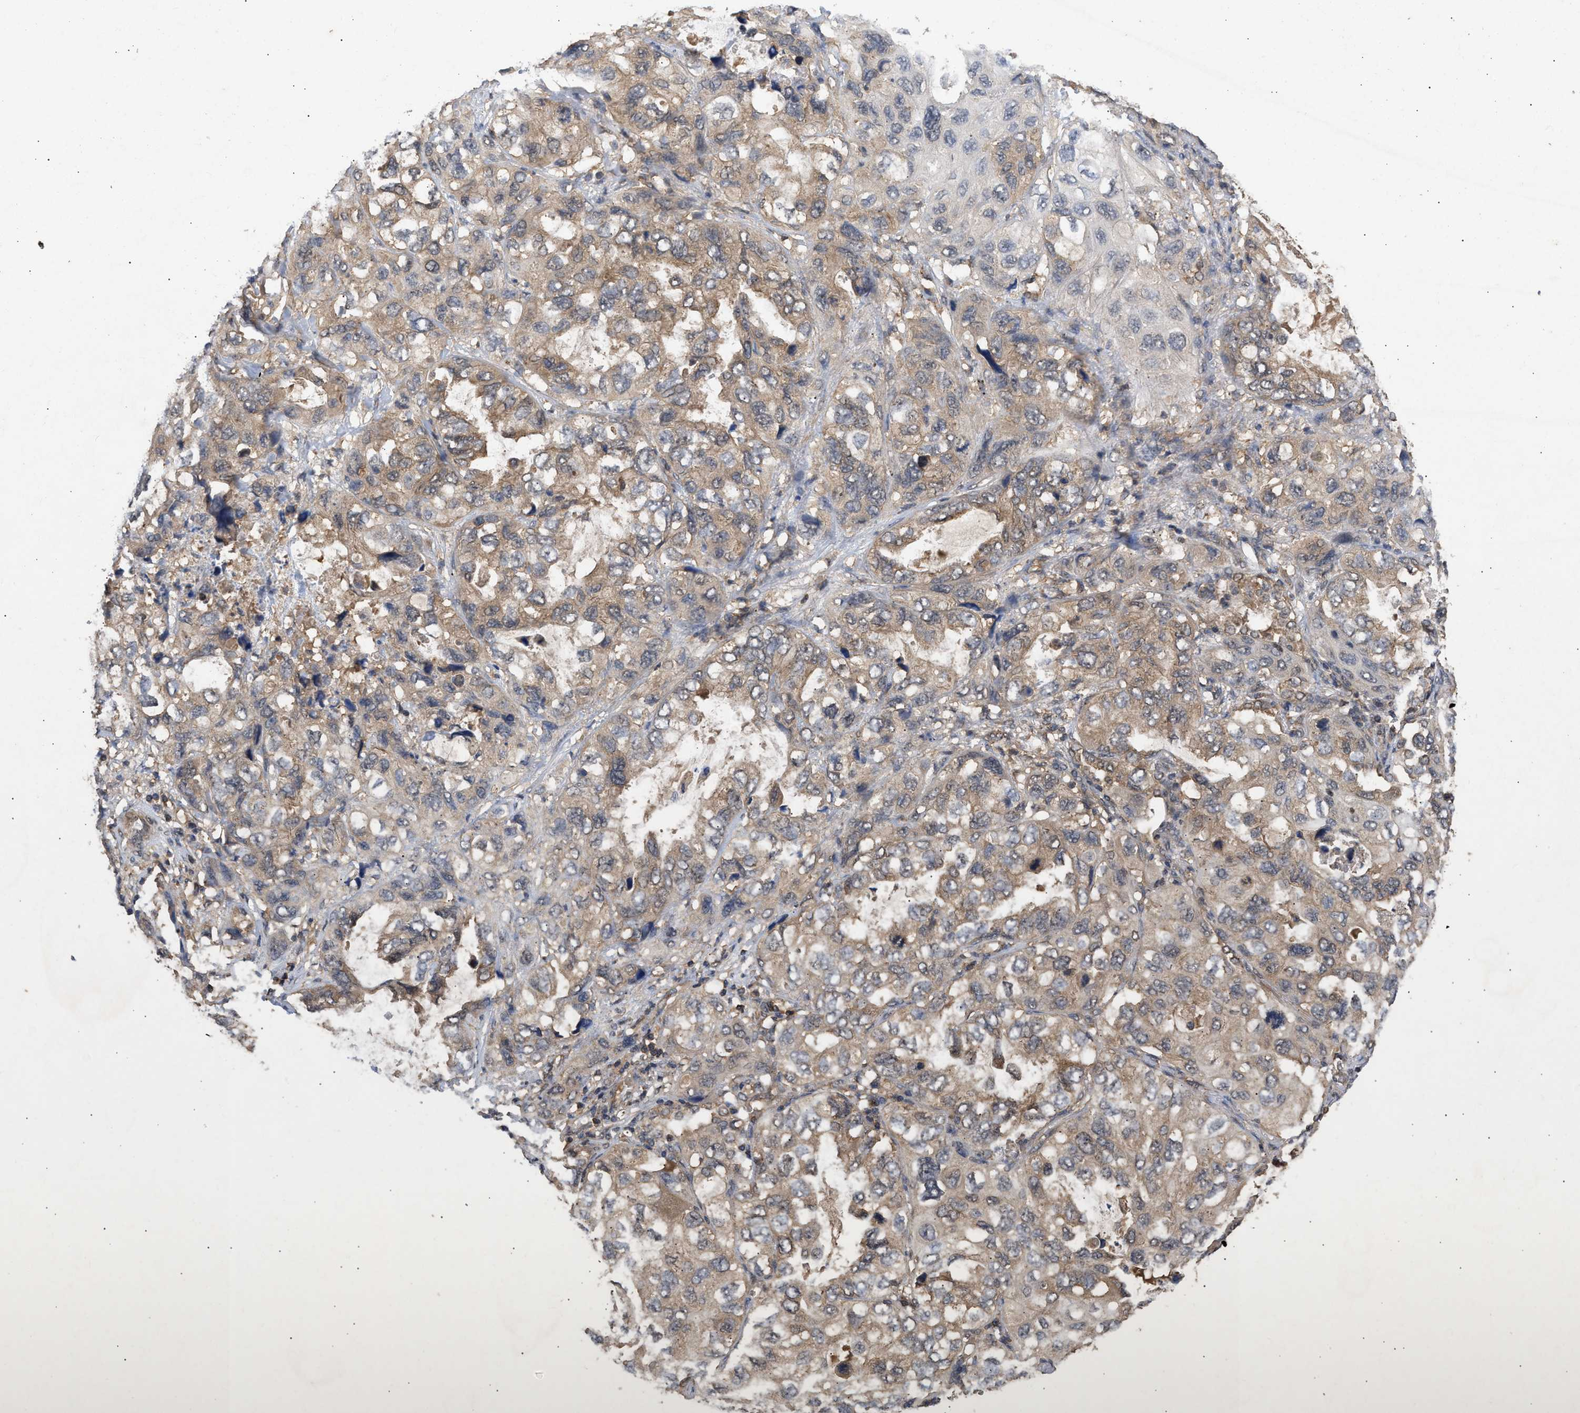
{"staining": {"intensity": "moderate", "quantity": "25%-75%", "location": "cytoplasmic/membranous"}, "tissue": "lung cancer", "cell_type": "Tumor cells", "image_type": "cancer", "snomed": [{"axis": "morphology", "description": "Squamous cell carcinoma, NOS"}, {"axis": "topography", "description": "Lung"}], "caption": "This image exhibits lung cancer (squamous cell carcinoma) stained with IHC to label a protein in brown. The cytoplasmic/membranous of tumor cells show moderate positivity for the protein. Nuclei are counter-stained blue.", "gene": "FITM1", "patient": {"sex": "female", "age": 73}}